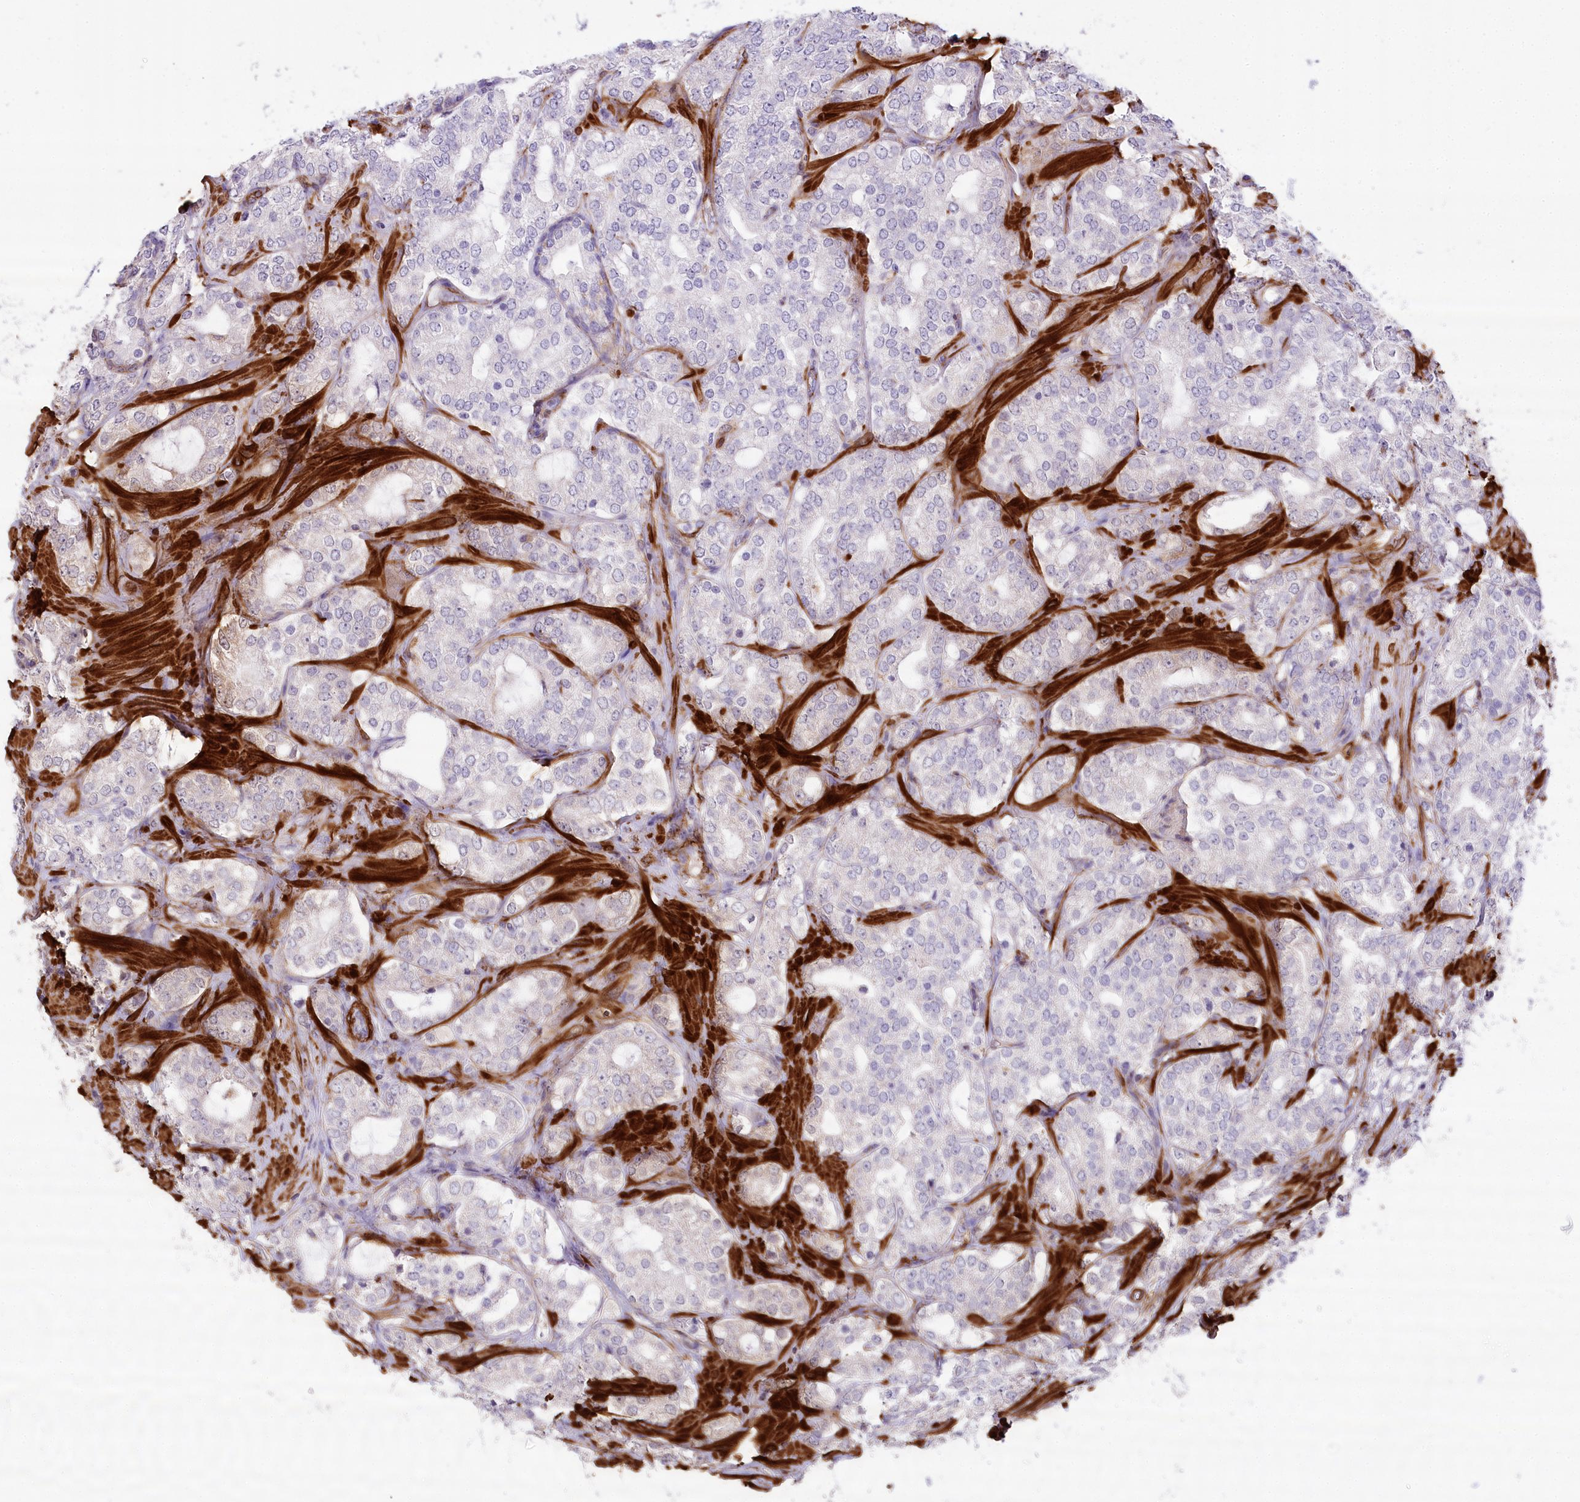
{"staining": {"intensity": "negative", "quantity": "none", "location": "none"}, "tissue": "prostate cancer", "cell_type": "Tumor cells", "image_type": "cancer", "snomed": [{"axis": "morphology", "description": "Adenocarcinoma, High grade"}, {"axis": "topography", "description": "Prostate"}], "caption": "Immunohistochemistry photomicrograph of neoplastic tissue: human prostate cancer (high-grade adenocarcinoma) stained with DAB (3,3'-diaminobenzidine) reveals no significant protein staining in tumor cells.", "gene": "SYNPO2", "patient": {"sex": "male", "age": 64}}